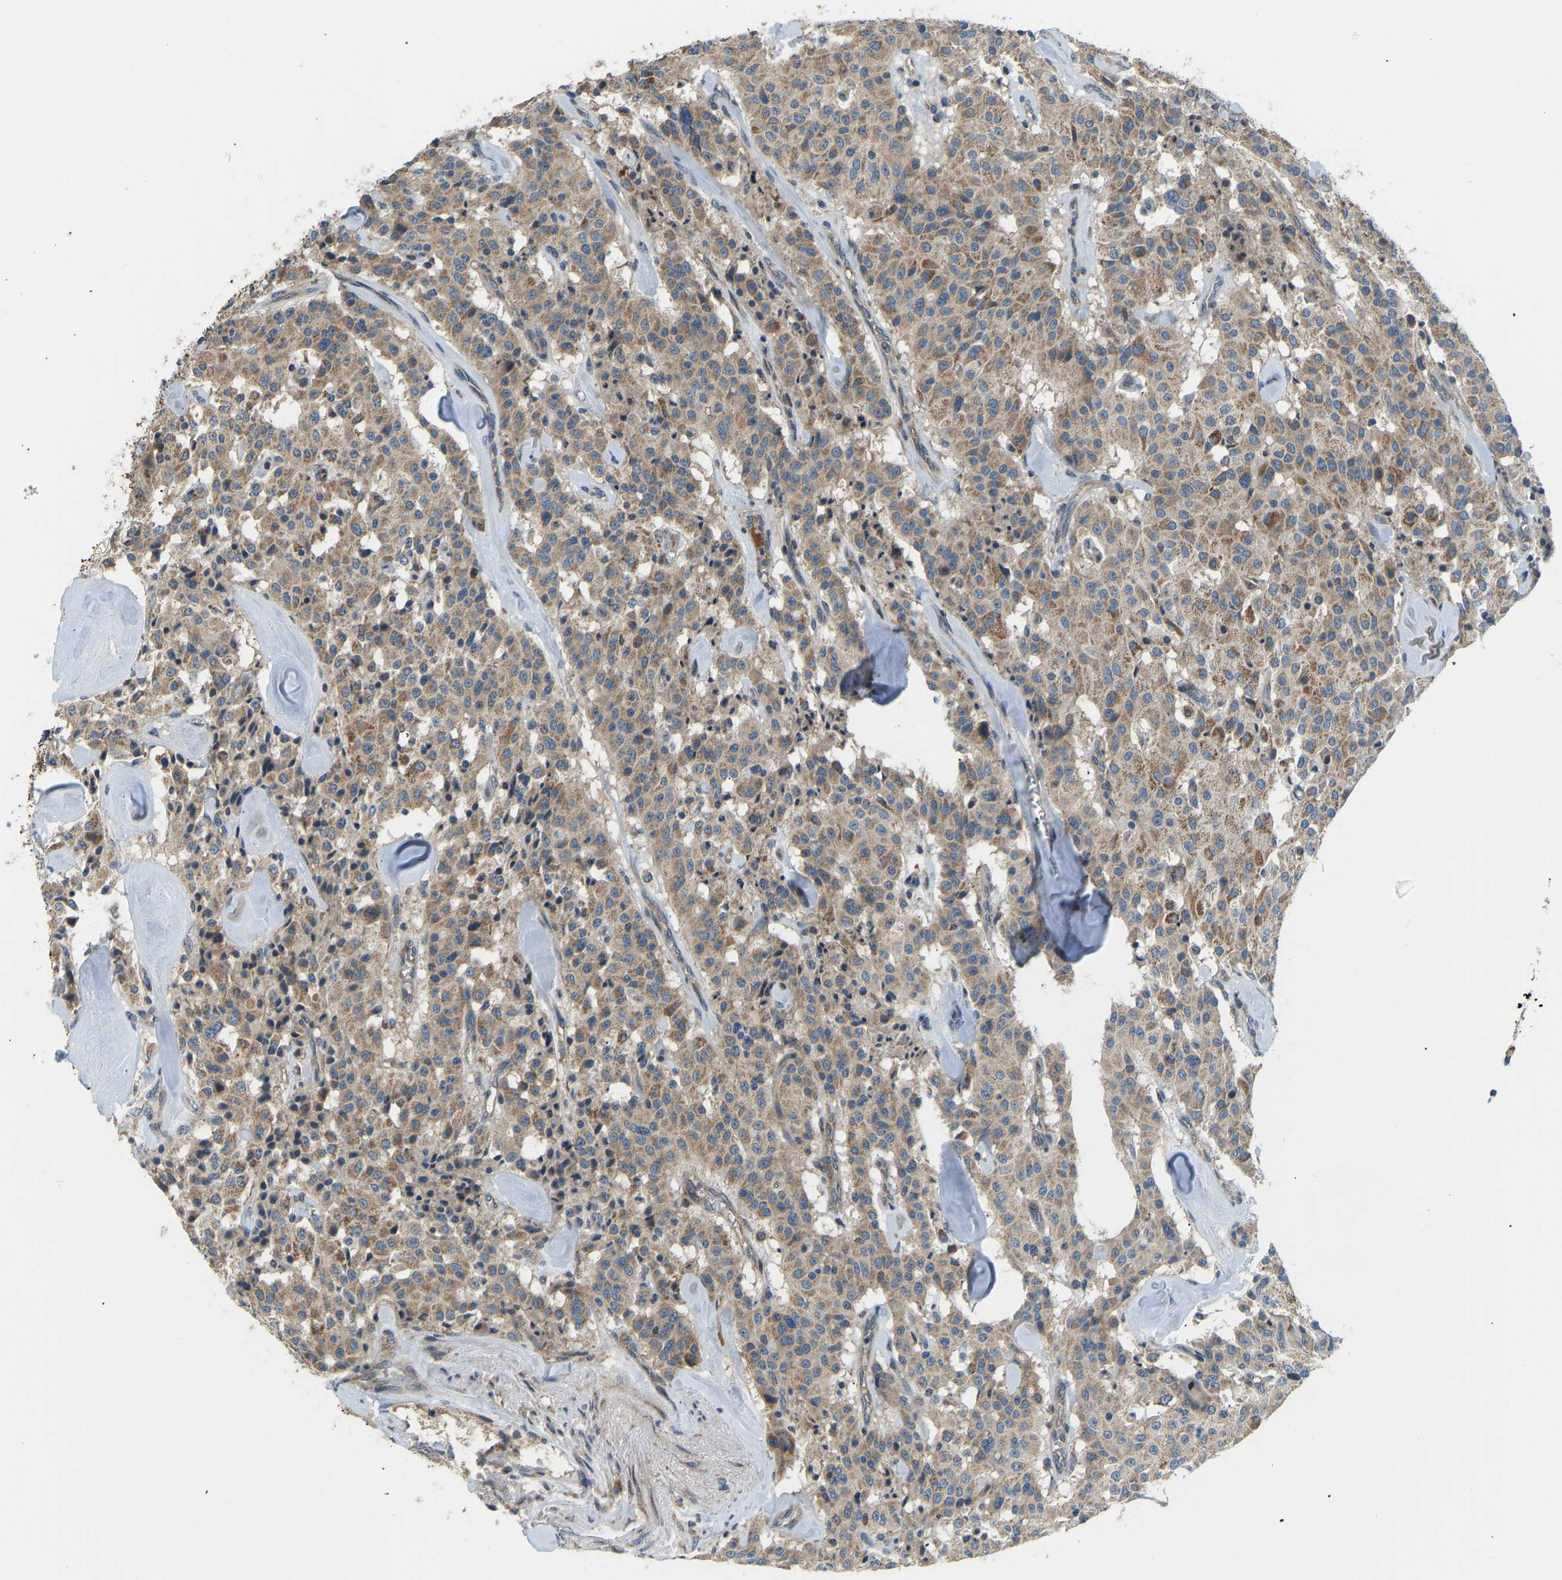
{"staining": {"intensity": "weak", "quantity": ">75%", "location": "cytoplasmic/membranous"}, "tissue": "carcinoid", "cell_type": "Tumor cells", "image_type": "cancer", "snomed": [{"axis": "morphology", "description": "Carcinoid, malignant, NOS"}, {"axis": "topography", "description": "Lung"}], "caption": "Human malignant carcinoid stained with a protein marker demonstrates weak staining in tumor cells.", "gene": "RBP1", "patient": {"sex": "male", "age": 30}}